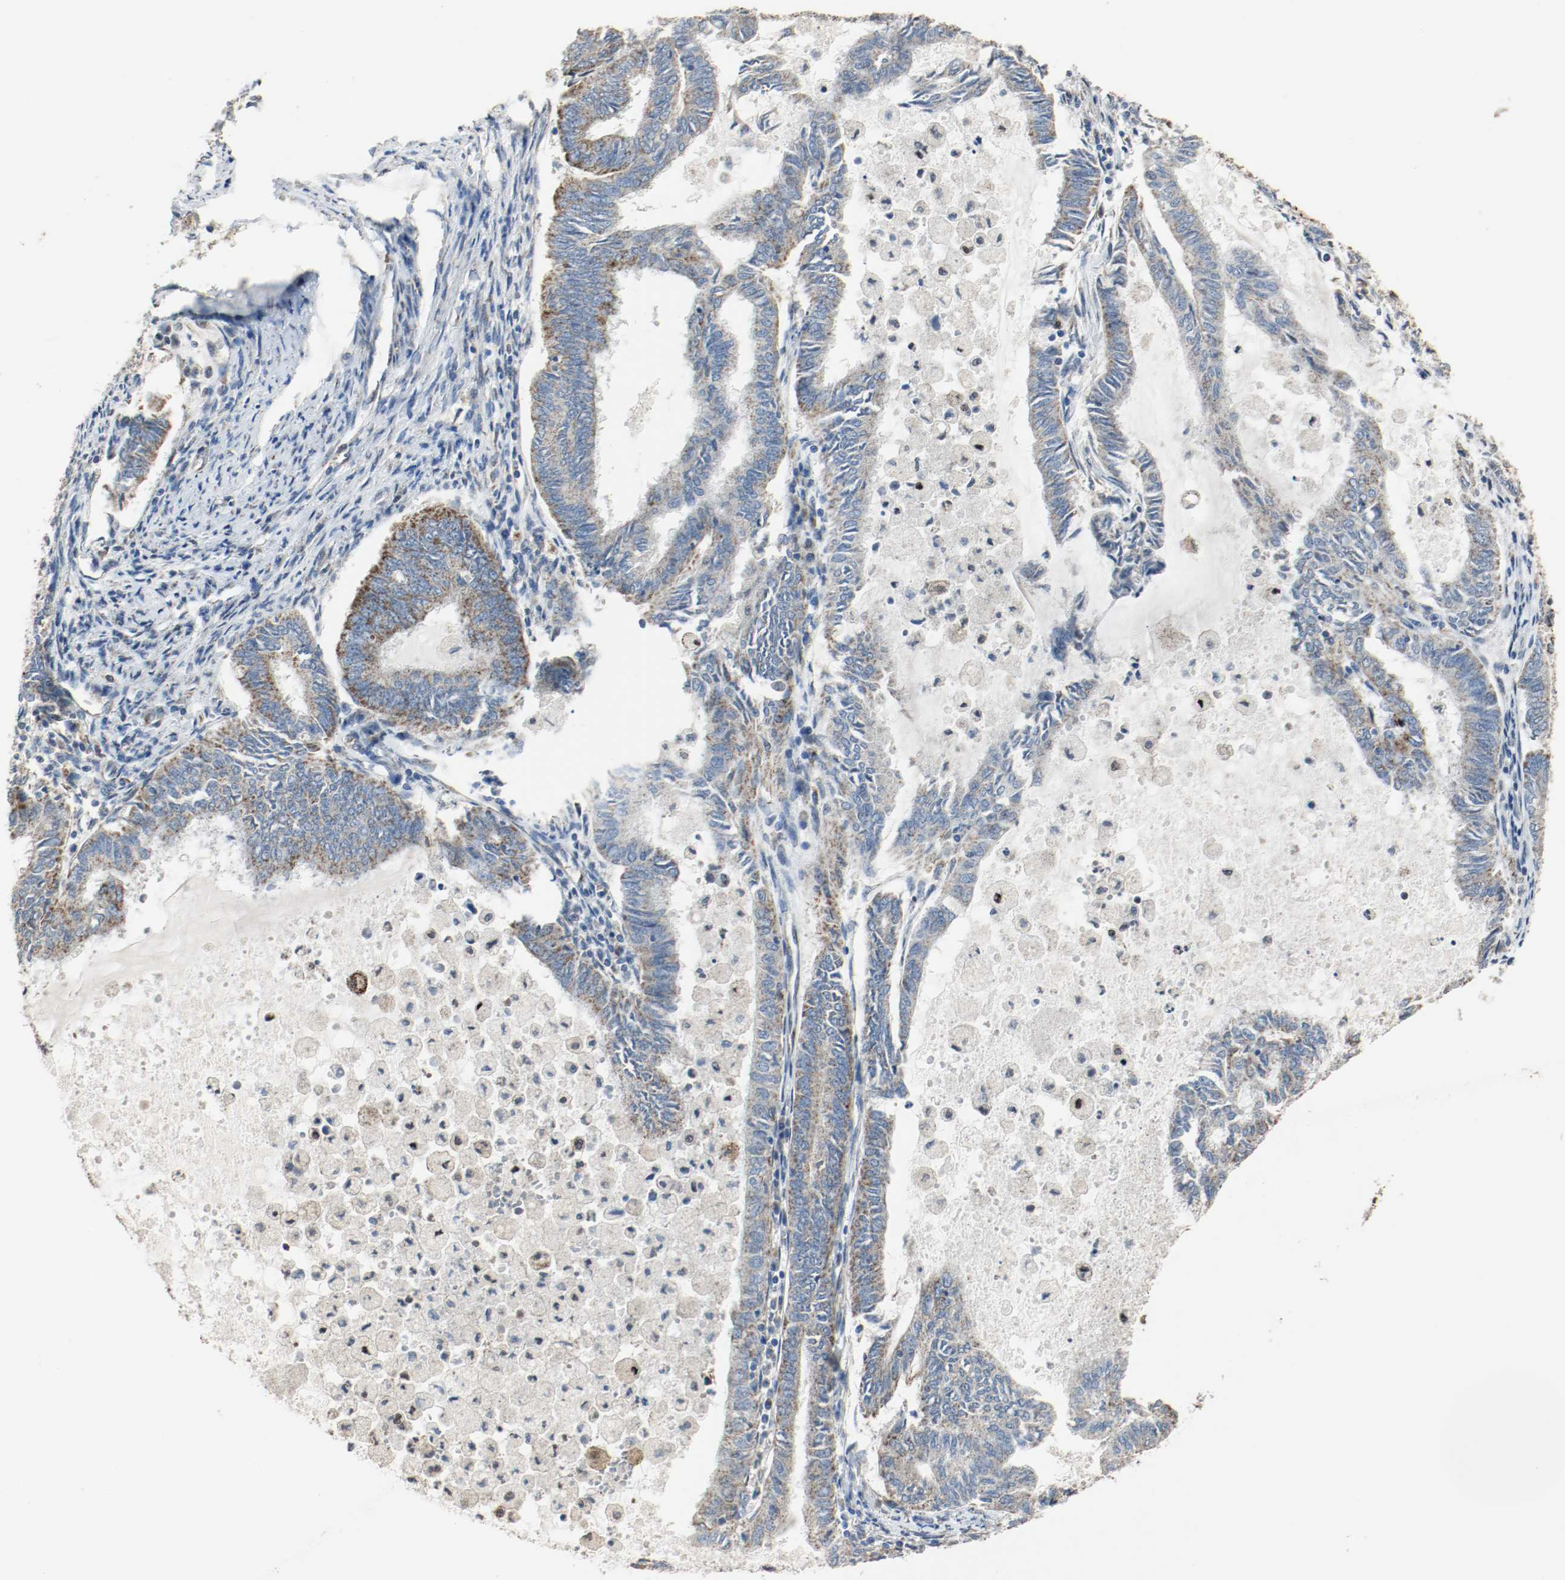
{"staining": {"intensity": "strong", "quantity": "25%-75%", "location": "cytoplasmic/membranous"}, "tissue": "endometrial cancer", "cell_type": "Tumor cells", "image_type": "cancer", "snomed": [{"axis": "morphology", "description": "Adenocarcinoma, NOS"}, {"axis": "topography", "description": "Endometrium"}], "caption": "Immunohistochemistry (IHC) staining of endometrial adenocarcinoma, which shows high levels of strong cytoplasmic/membranous positivity in approximately 25%-75% of tumor cells indicating strong cytoplasmic/membranous protein positivity. The staining was performed using DAB (3,3'-diaminobenzidine) (brown) for protein detection and nuclei were counterstained in hematoxylin (blue).", "gene": "ALDH4A1", "patient": {"sex": "female", "age": 86}}